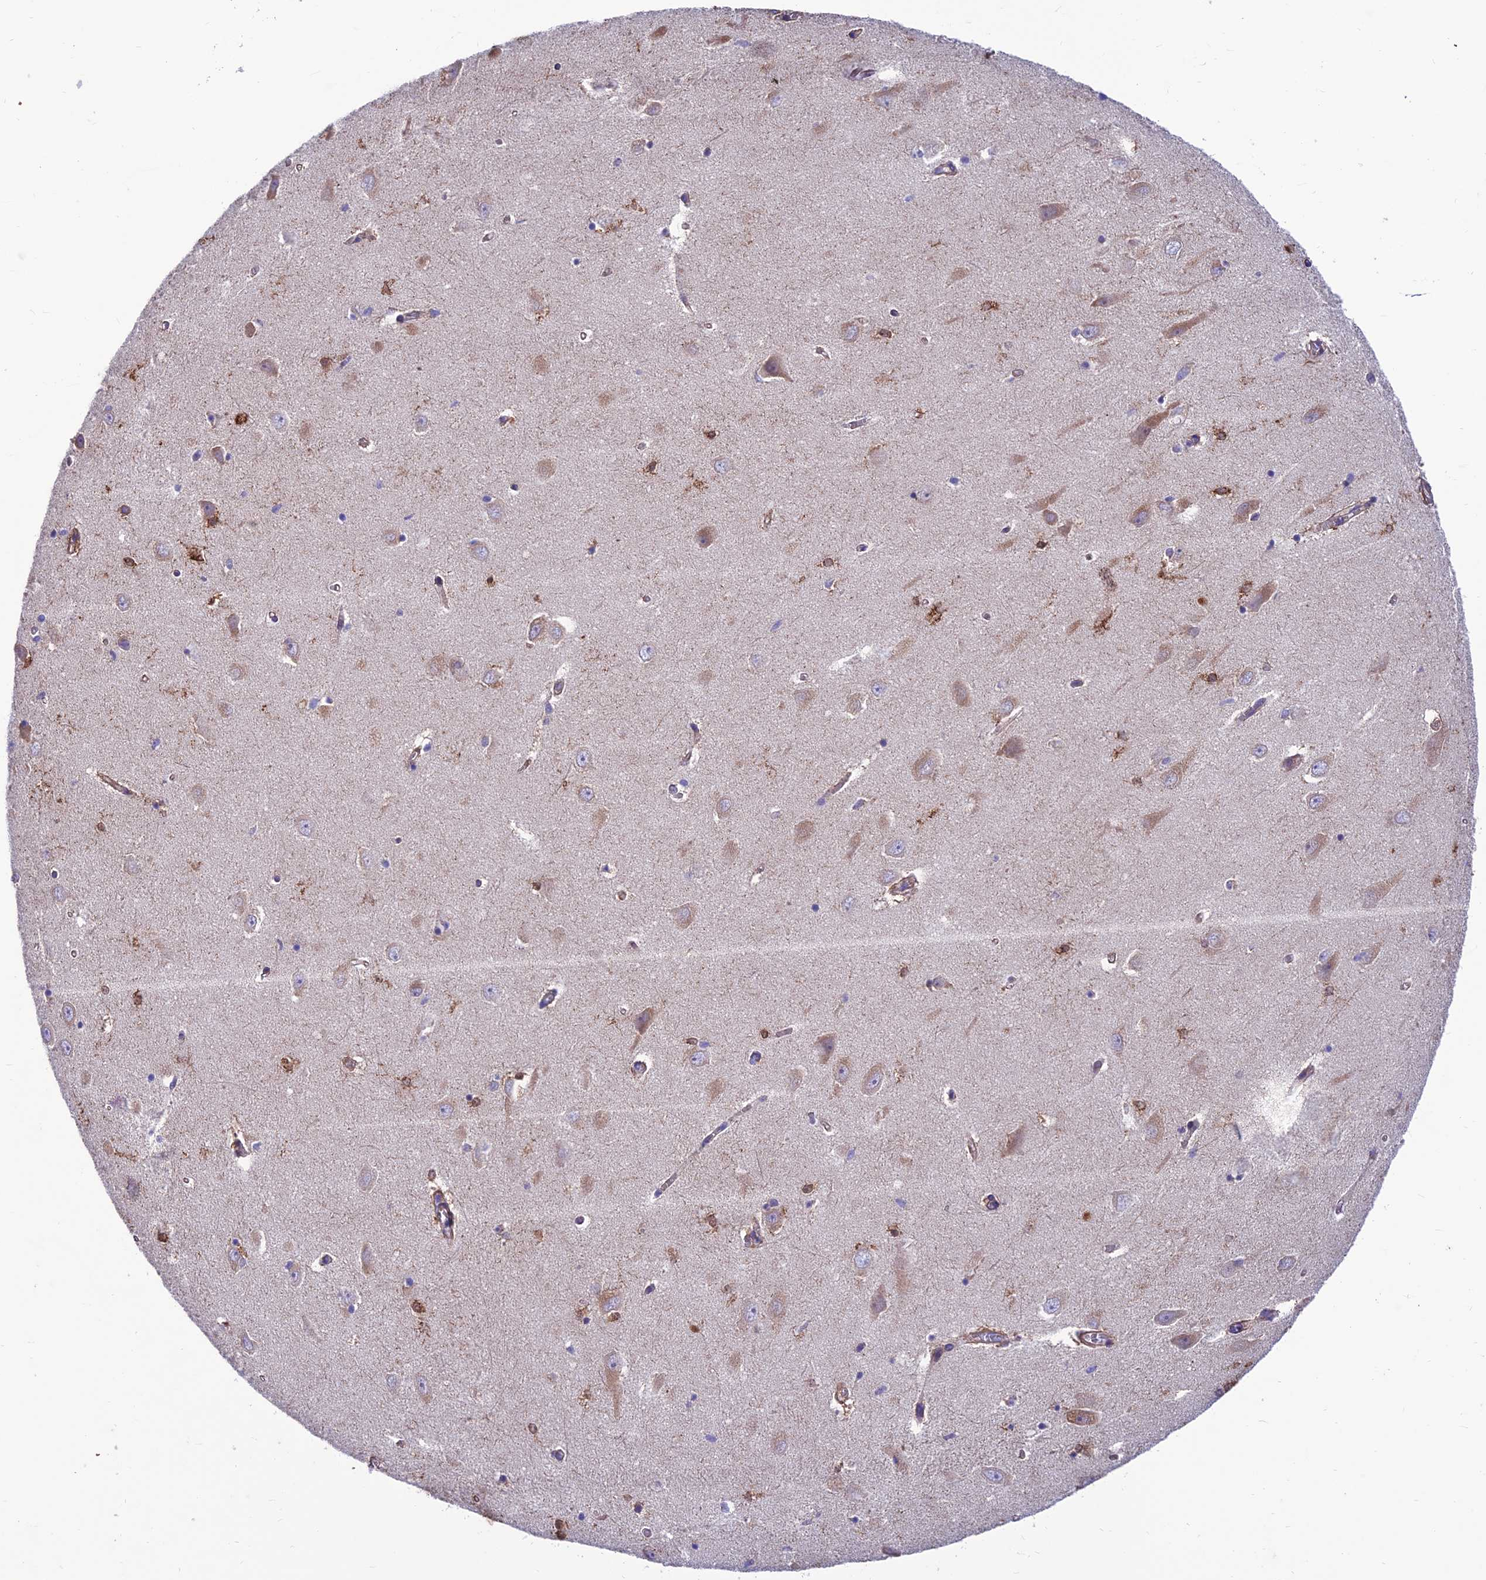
{"staining": {"intensity": "weak", "quantity": "<25%", "location": "cytoplasmic/membranous"}, "tissue": "hippocampus", "cell_type": "Glial cells", "image_type": "normal", "snomed": [{"axis": "morphology", "description": "Normal tissue, NOS"}, {"axis": "topography", "description": "Hippocampus"}], "caption": "IHC of normal human hippocampus exhibits no staining in glial cells.", "gene": "VPS16", "patient": {"sex": "female", "age": 64}}